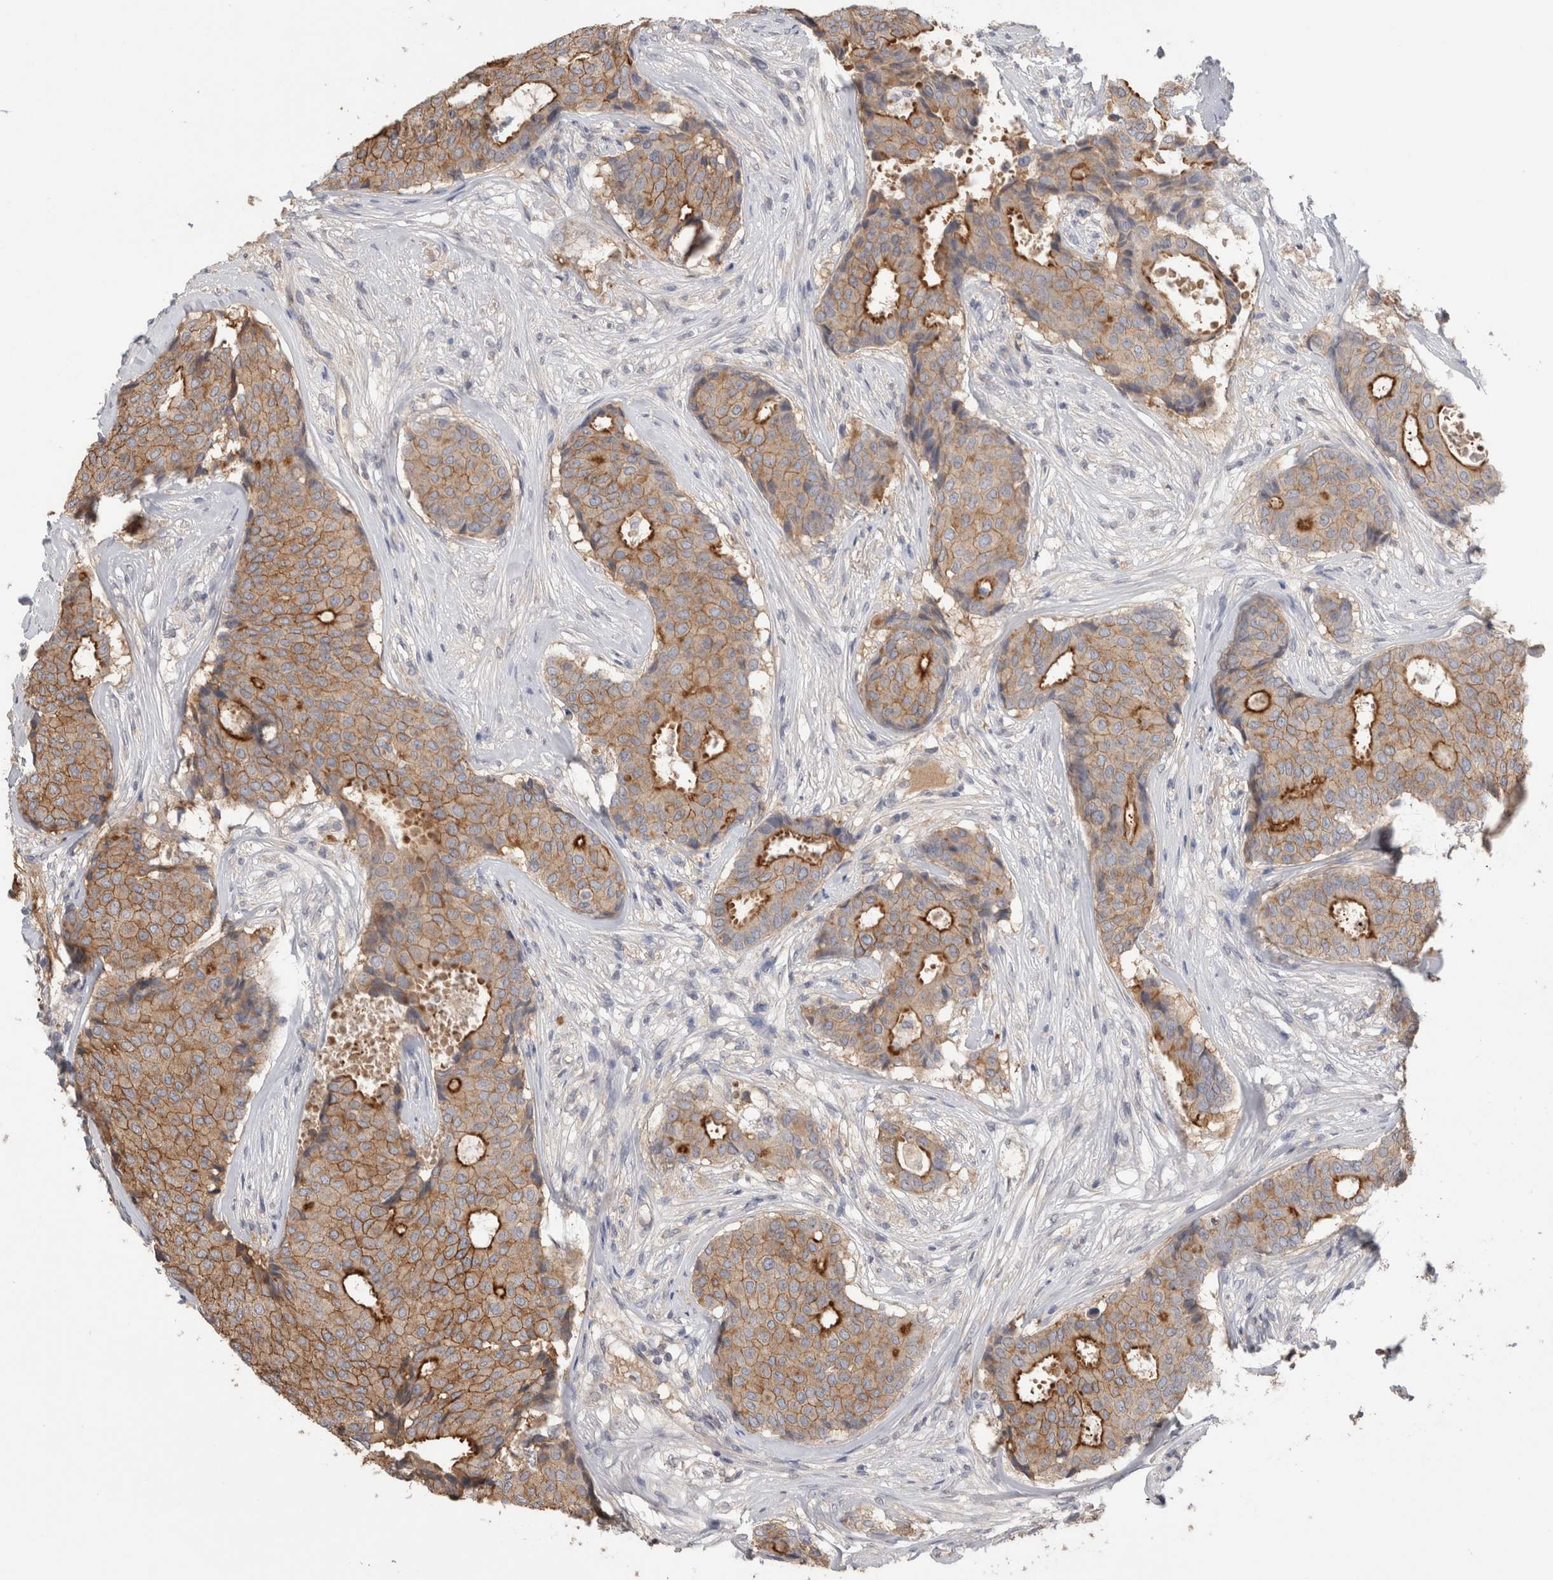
{"staining": {"intensity": "moderate", "quantity": "25%-75%", "location": "cytoplasmic/membranous"}, "tissue": "breast cancer", "cell_type": "Tumor cells", "image_type": "cancer", "snomed": [{"axis": "morphology", "description": "Duct carcinoma"}, {"axis": "topography", "description": "Breast"}], "caption": "Immunohistochemical staining of breast infiltrating ductal carcinoma demonstrates moderate cytoplasmic/membranous protein staining in approximately 25%-75% of tumor cells.", "gene": "PPP3CC", "patient": {"sex": "female", "age": 75}}